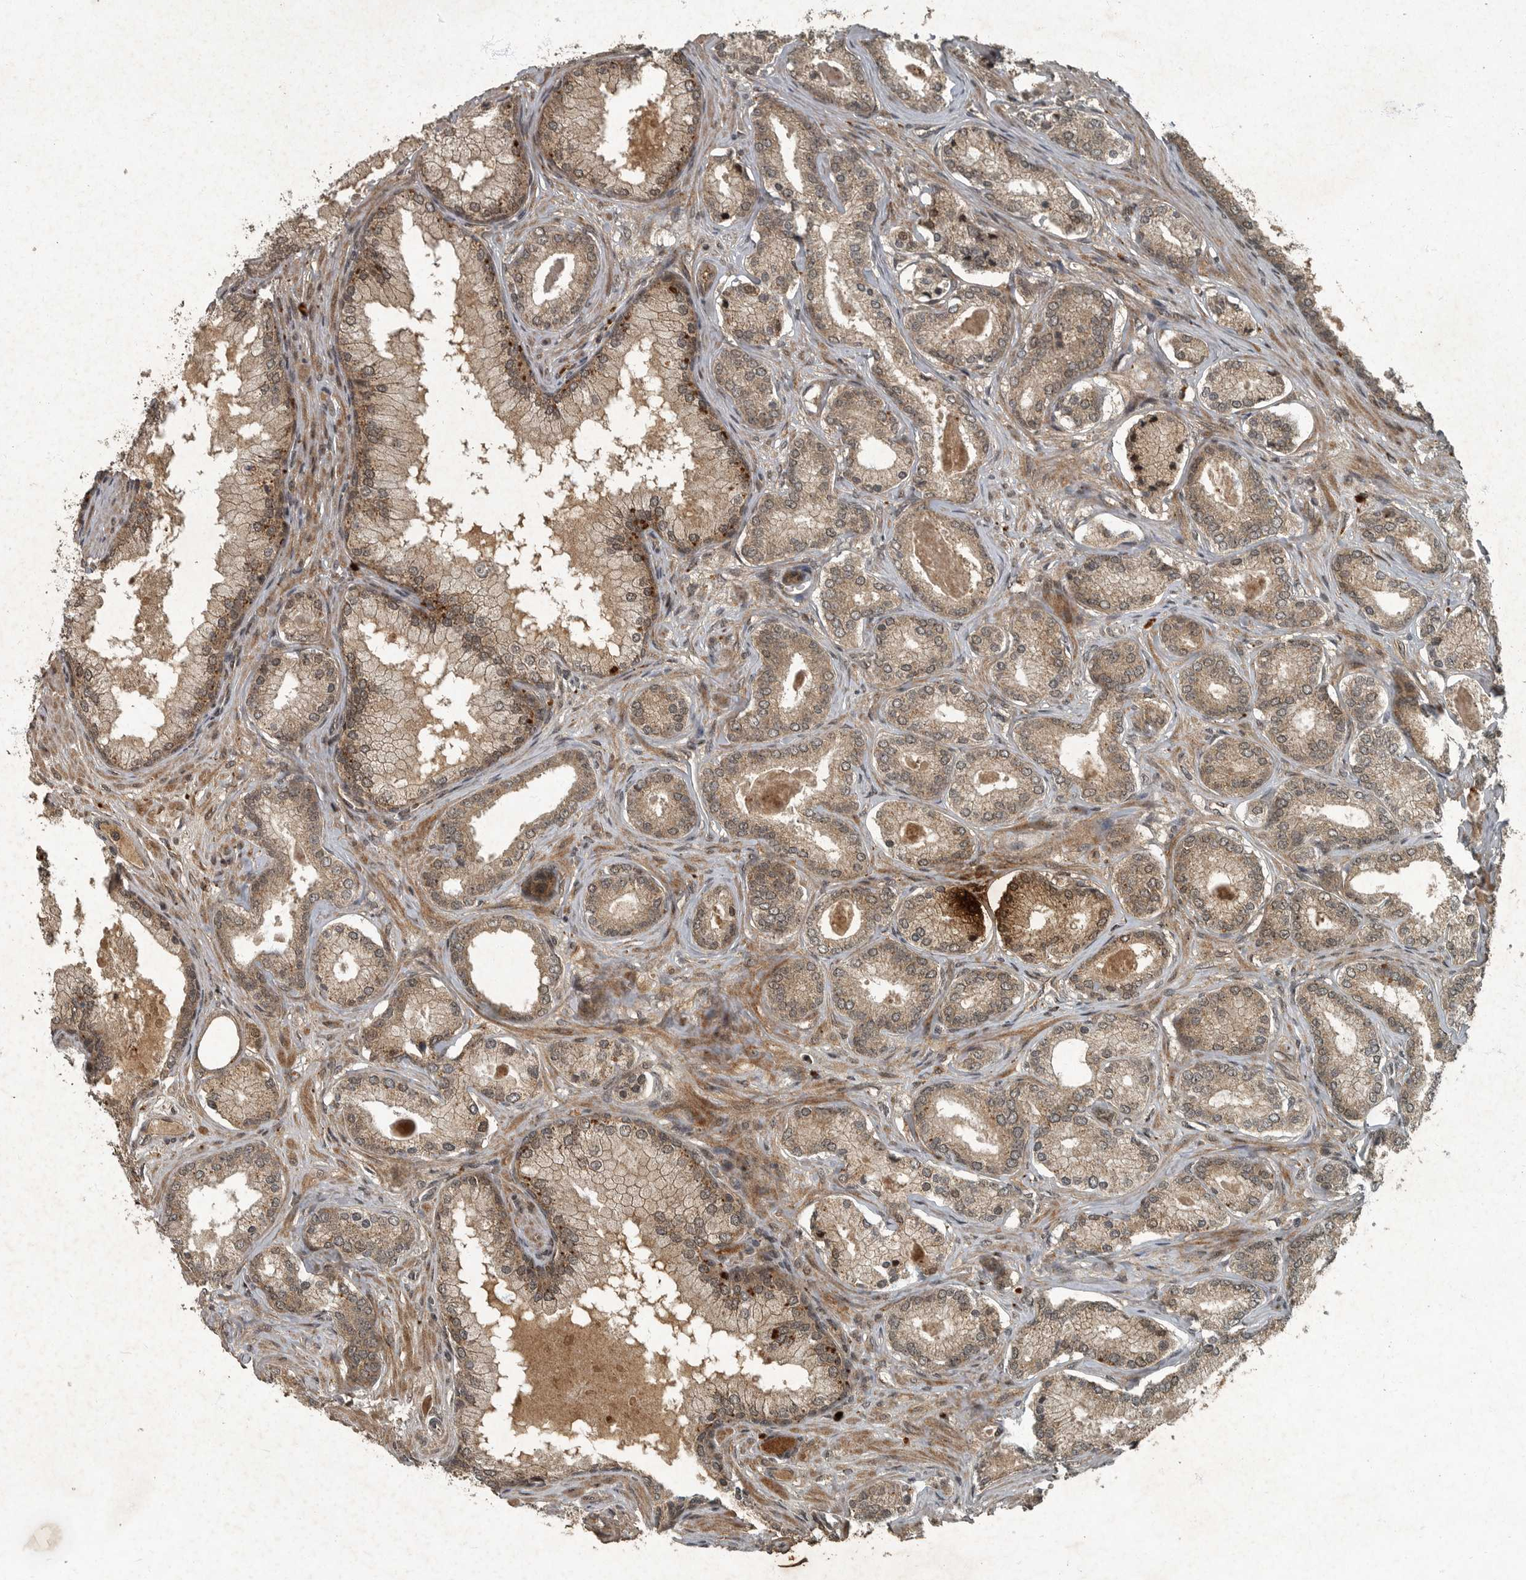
{"staining": {"intensity": "weak", "quantity": ">75%", "location": "cytoplasmic/membranous"}, "tissue": "prostate cancer", "cell_type": "Tumor cells", "image_type": "cancer", "snomed": [{"axis": "morphology", "description": "Adenocarcinoma, Low grade"}, {"axis": "topography", "description": "Prostate"}], "caption": "About >75% of tumor cells in human adenocarcinoma (low-grade) (prostate) demonstrate weak cytoplasmic/membranous protein staining as visualized by brown immunohistochemical staining.", "gene": "FOXO1", "patient": {"sex": "male", "age": 70}}